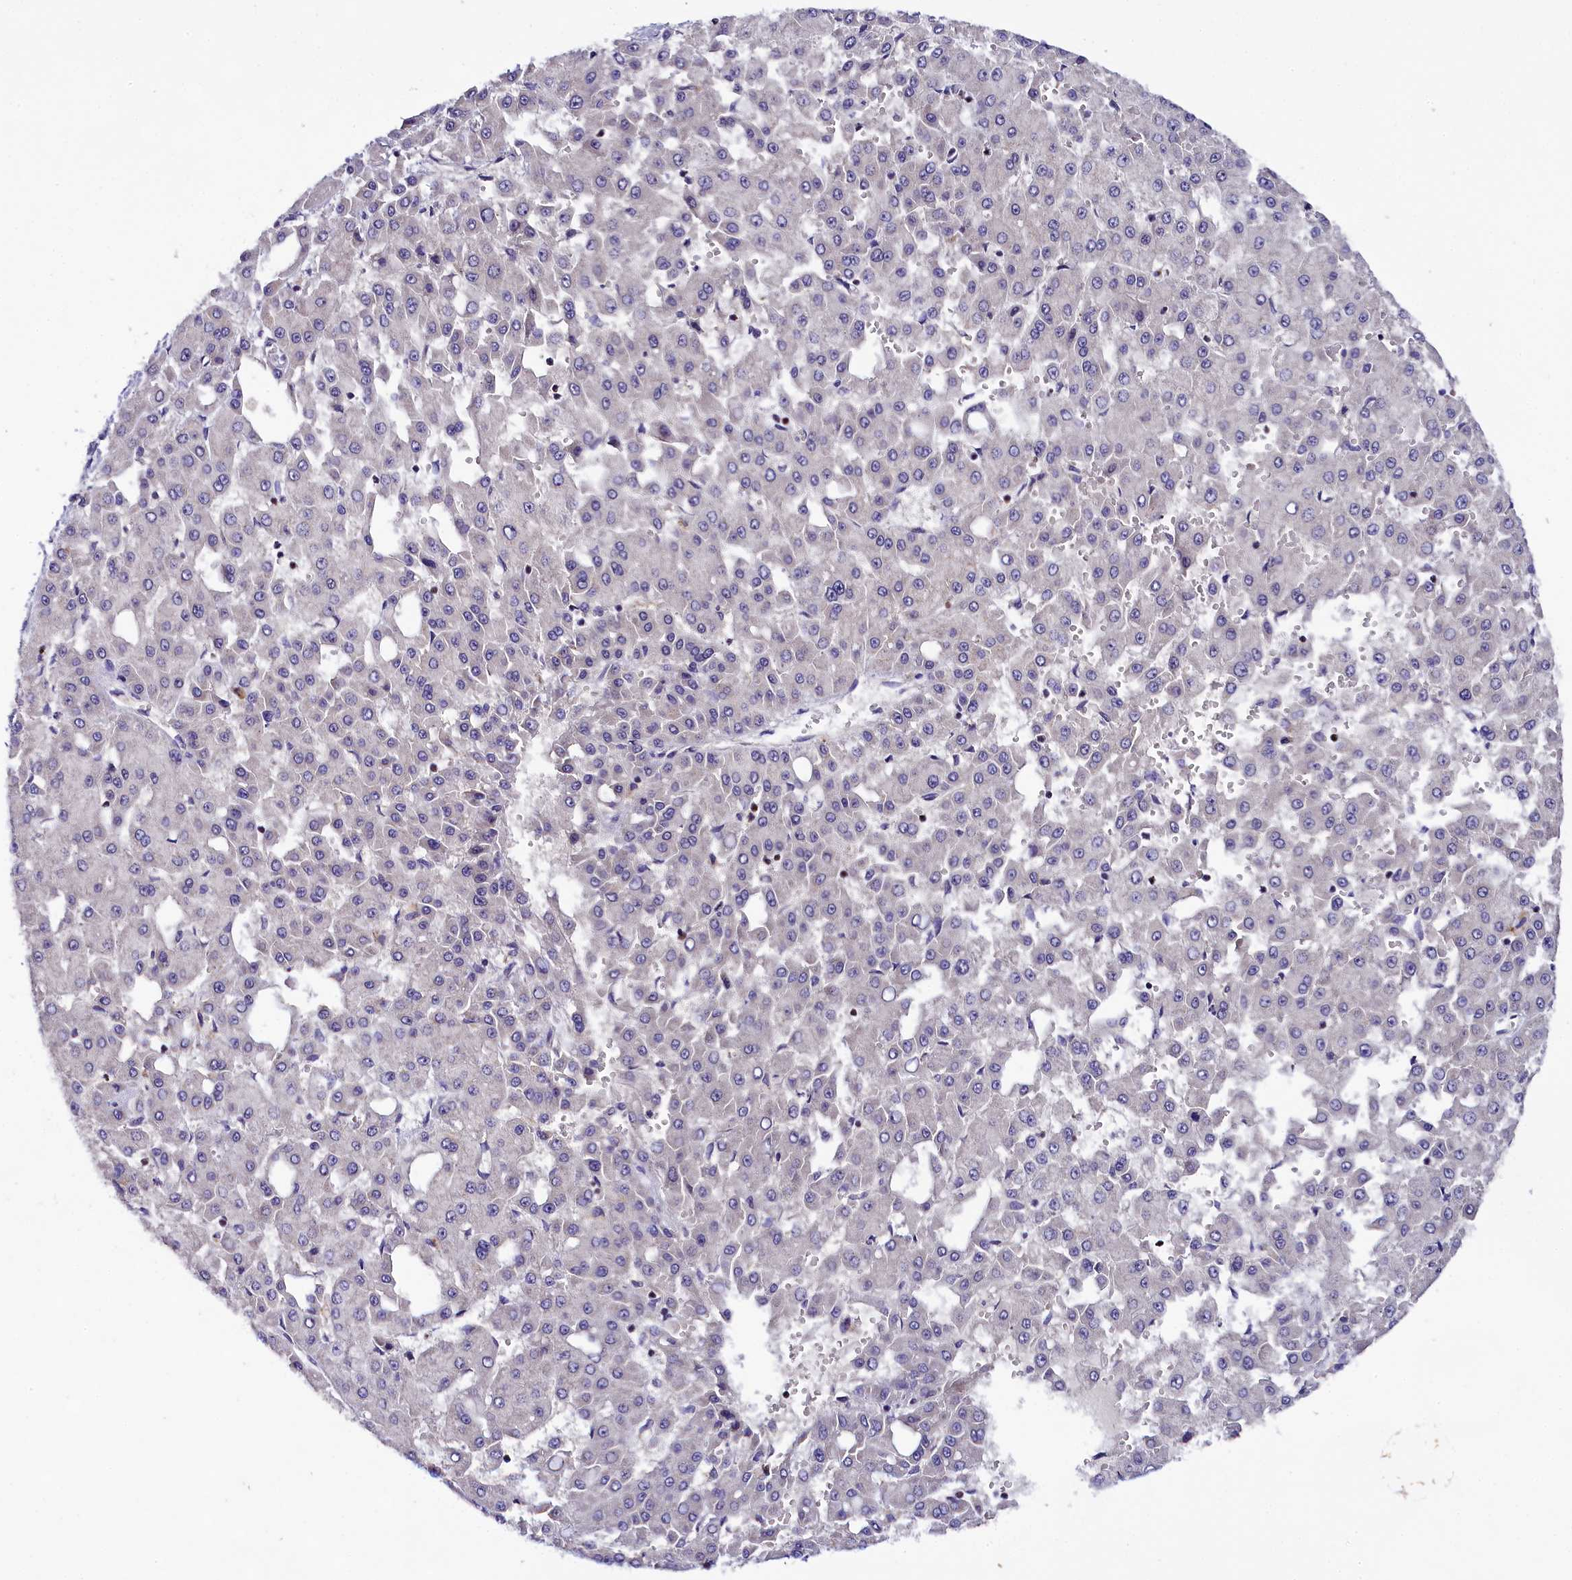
{"staining": {"intensity": "negative", "quantity": "none", "location": "none"}, "tissue": "liver cancer", "cell_type": "Tumor cells", "image_type": "cancer", "snomed": [{"axis": "morphology", "description": "Carcinoma, Hepatocellular, NOS"}, {"axis": "topography", "description": "Liver"}], "caption": "Immunohistochemical staining of human liver cancer (hepatocellular carcinoma) demonstrates no significant positivity in tumor cells. Brightfield microscopy of immunohistochemistry (IHC) stained with DAB (brown) and hematoxylin (blue), captured at high magnification.", "gene": "SP4", "patient": {"sex": "male", "age": 47}}